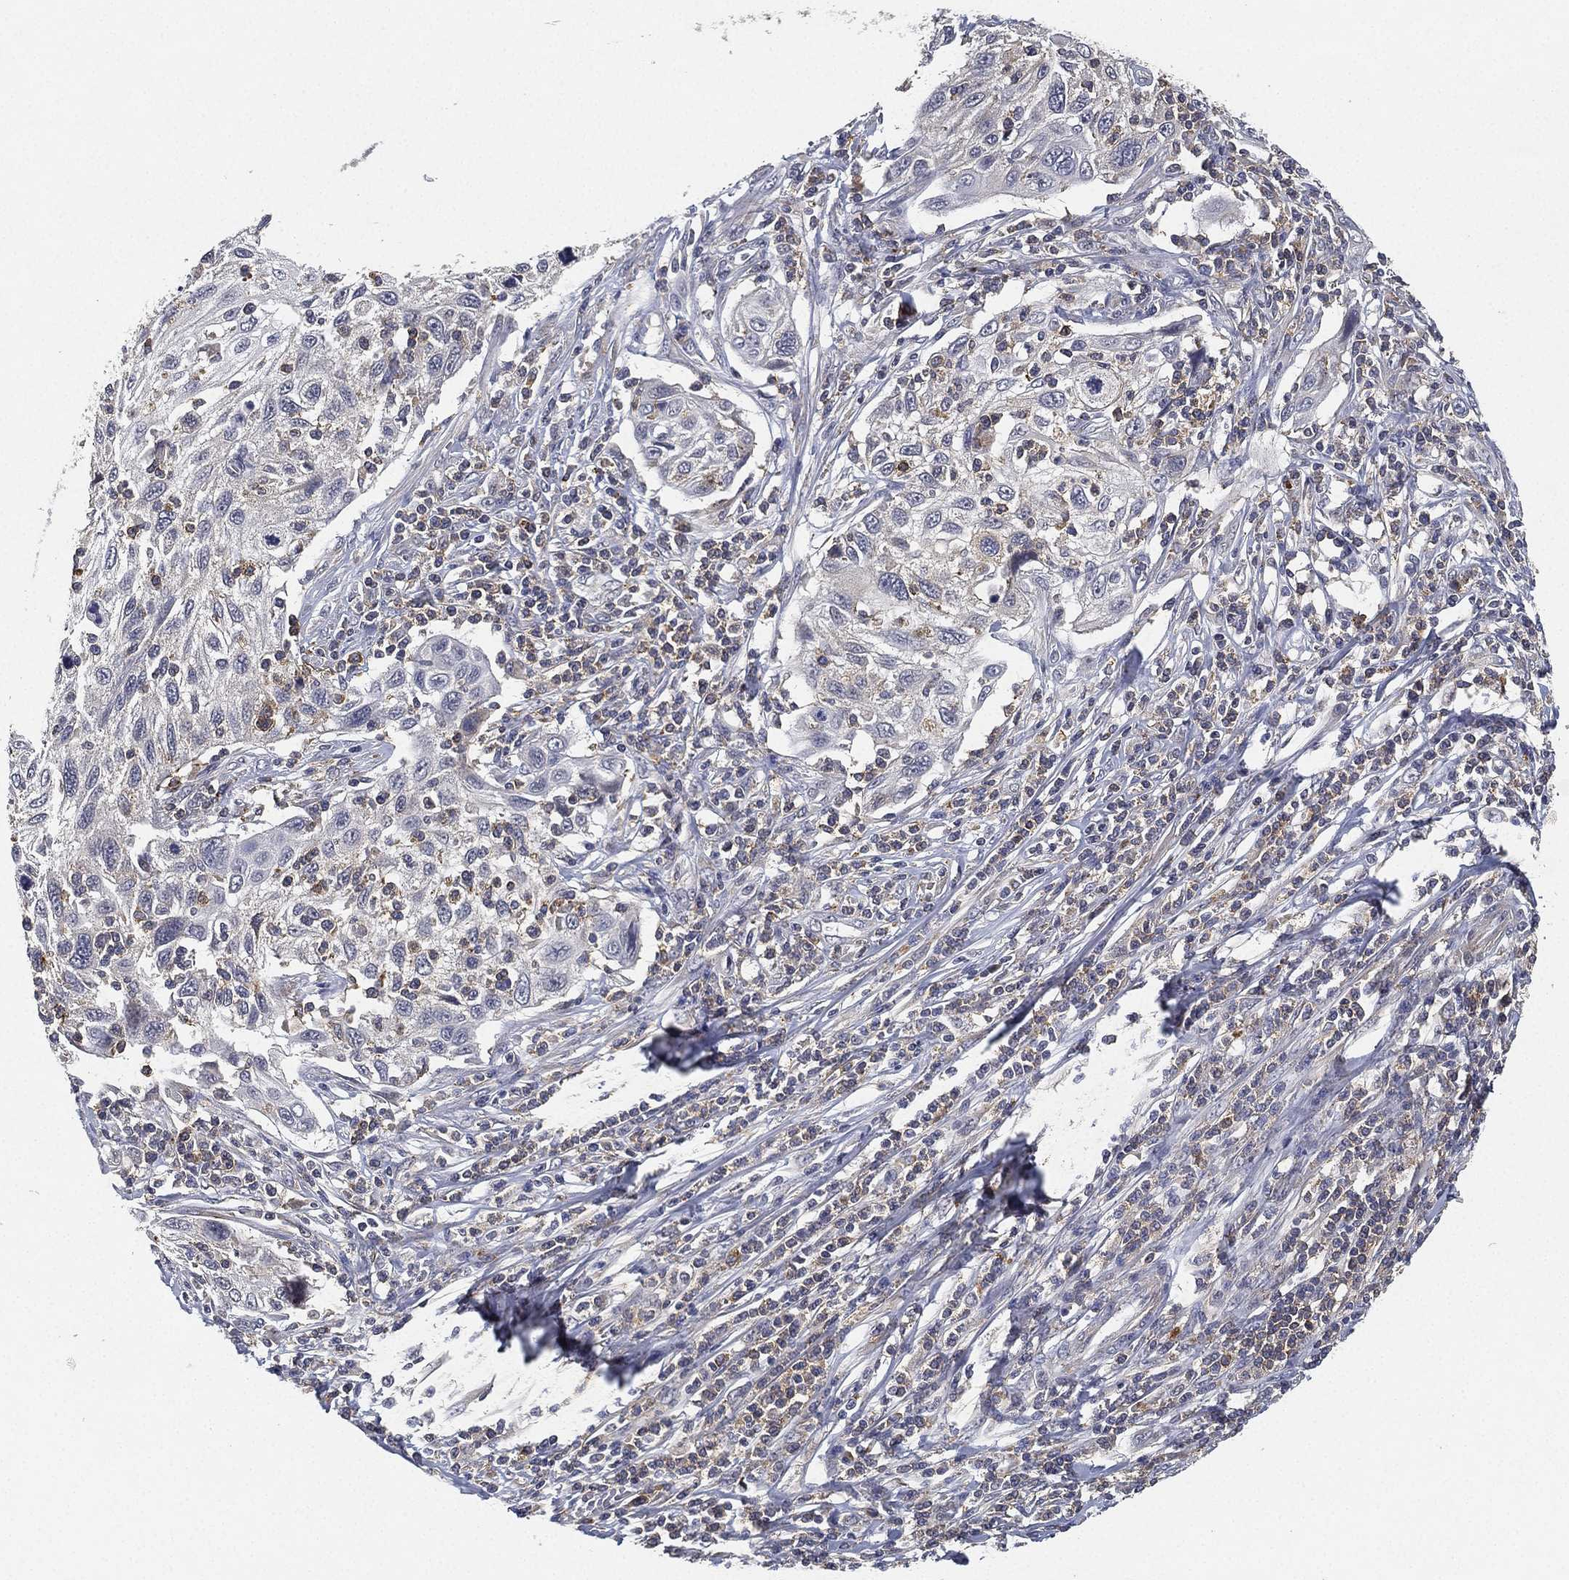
{"staining": {"intensity": "negative", "quantity": "none", "location": "none"}, "tissue": "cervical cancer", "cell_type": "Tumor cells", "image_type": "cancer", "snomed": [{"axis": "morphology", "description": "Squamous cell carcinoma, NOS"}, {"axis": "topography", "description": "Cervix"}], "caption": "This is a histopathology image of immunohistochemistry (IHC) staining of squamous cell carcinoma (cervical), which shows no expression in tumor cells.", "gene": "CFAP251", "patient": {"sex": "female", "age": 70}}